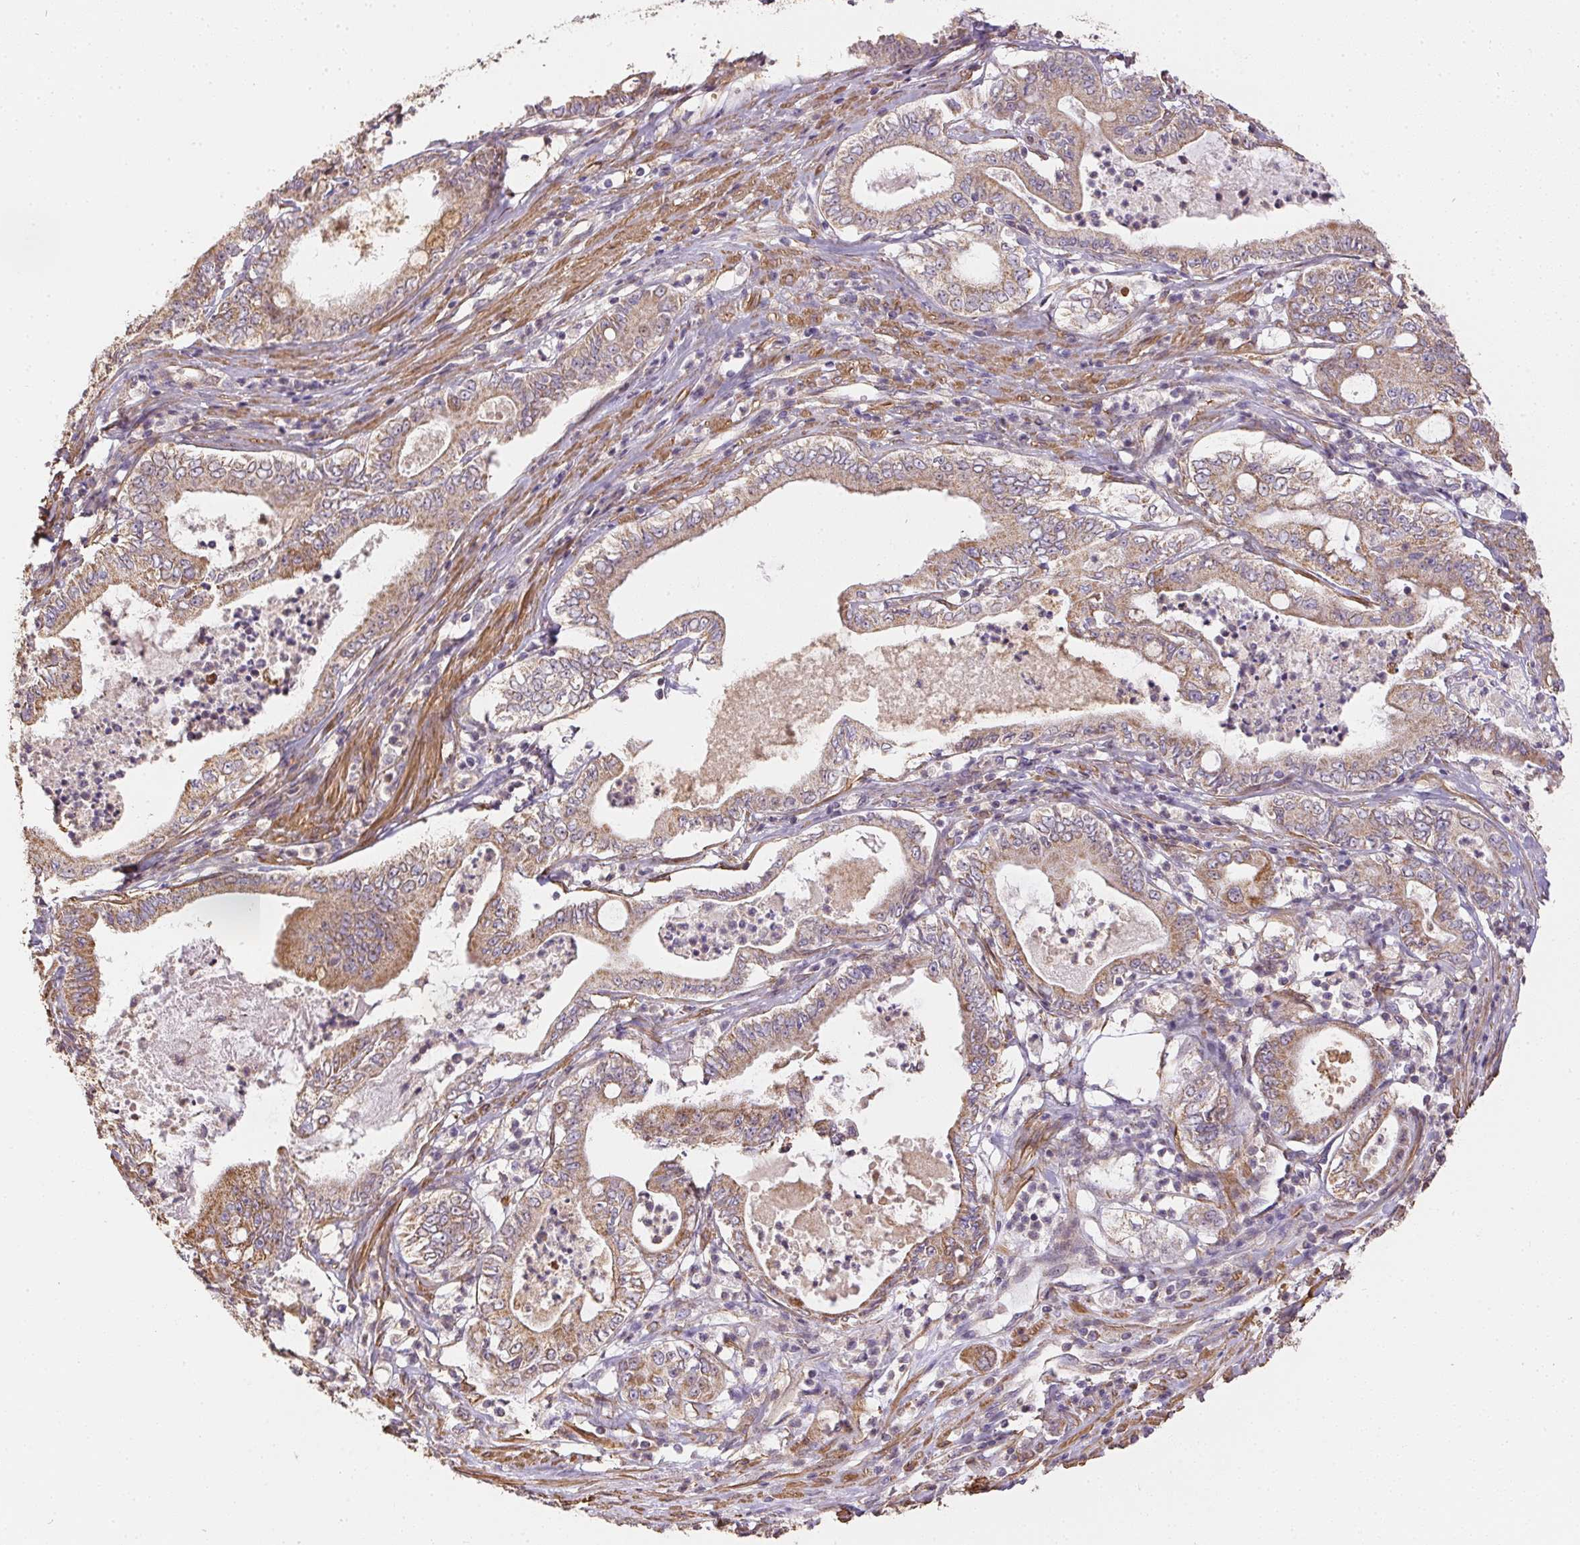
{"staining": {"intensity": "moderate", "quantity": ">75%", "location": "cytoplasmic/membranous"}, "tissue": "pancreatic cancer", "cell_type": "Tumor cells", "image_type": "cancer", "snomed": [{"axis": "morphology", "description": "Adenocarcinoma, NOS"}, {"axis": "topography", "description": "Pancreas"}], "caption": "Immunohistochemical staining of human pancreatic adenocarcinoma exhibits medium levels of moderate cytoplasmic/membranous expression in about >75% of tumor cells. The protein is shown in brown color, while the nuclei are stained blue.", "gene": "REV3L", "patient": {"sex": "male", "age": 71}}